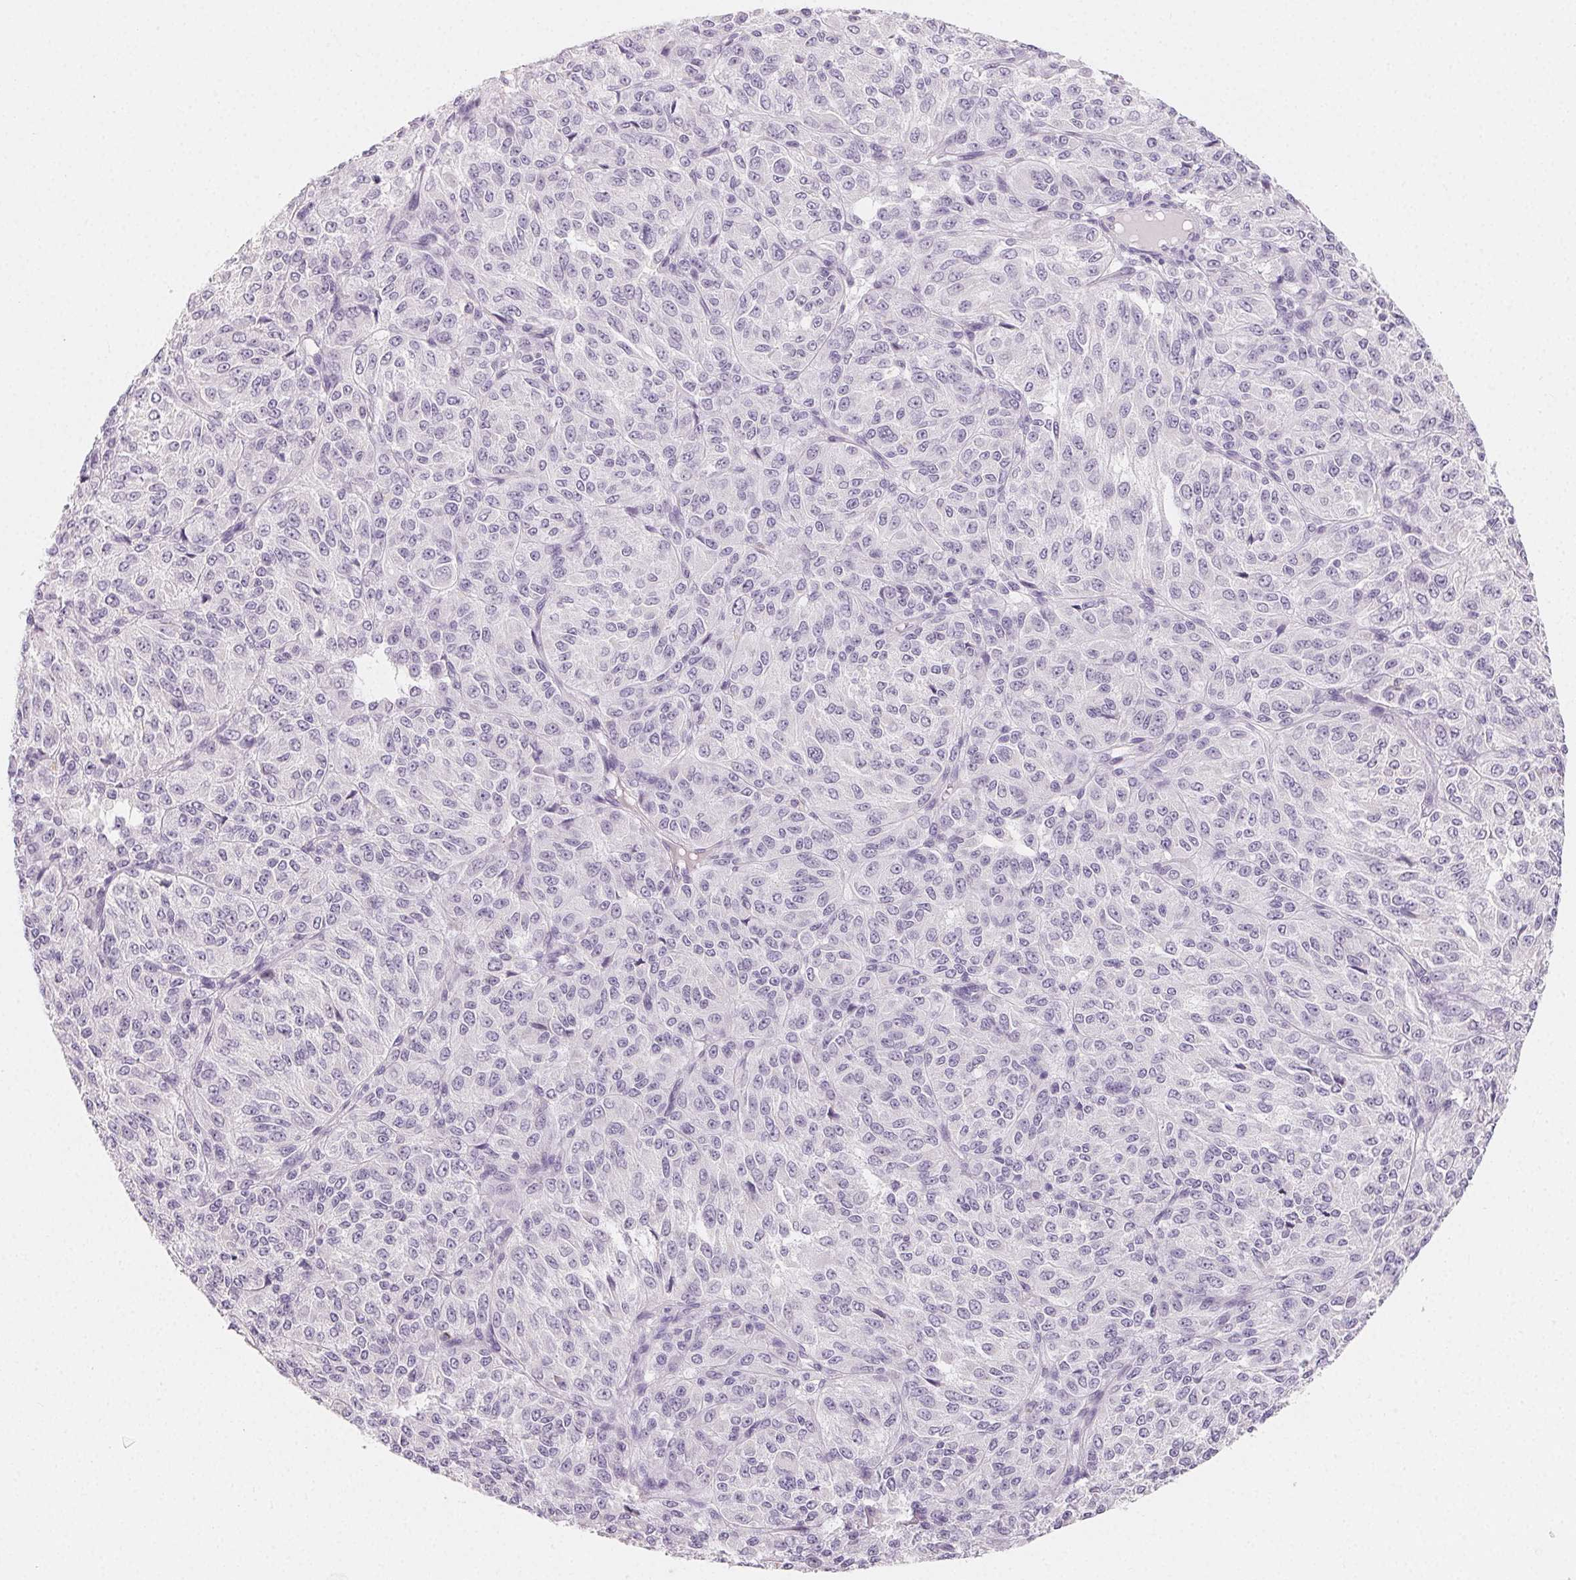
{"staining": {"intensity": "negative", "quantity": "none", "location": "none"}, "tissue": "melanoma", "cell_type": "Tumor cells", "image_type": "cancer", "snomed": [{"axis": "morphology", "description": "Malignant melanoma, Metastatic site"}, {"axis": "topography", "description": "Brain"}], "caption": "IHC histopathology image of human malignant melanoma (metastatic site) stained for a protein (brown), which demonstrates no positivity in tumor cells.", "gene": "MIOX", "patient": {"sex": "female", "age": 56}}